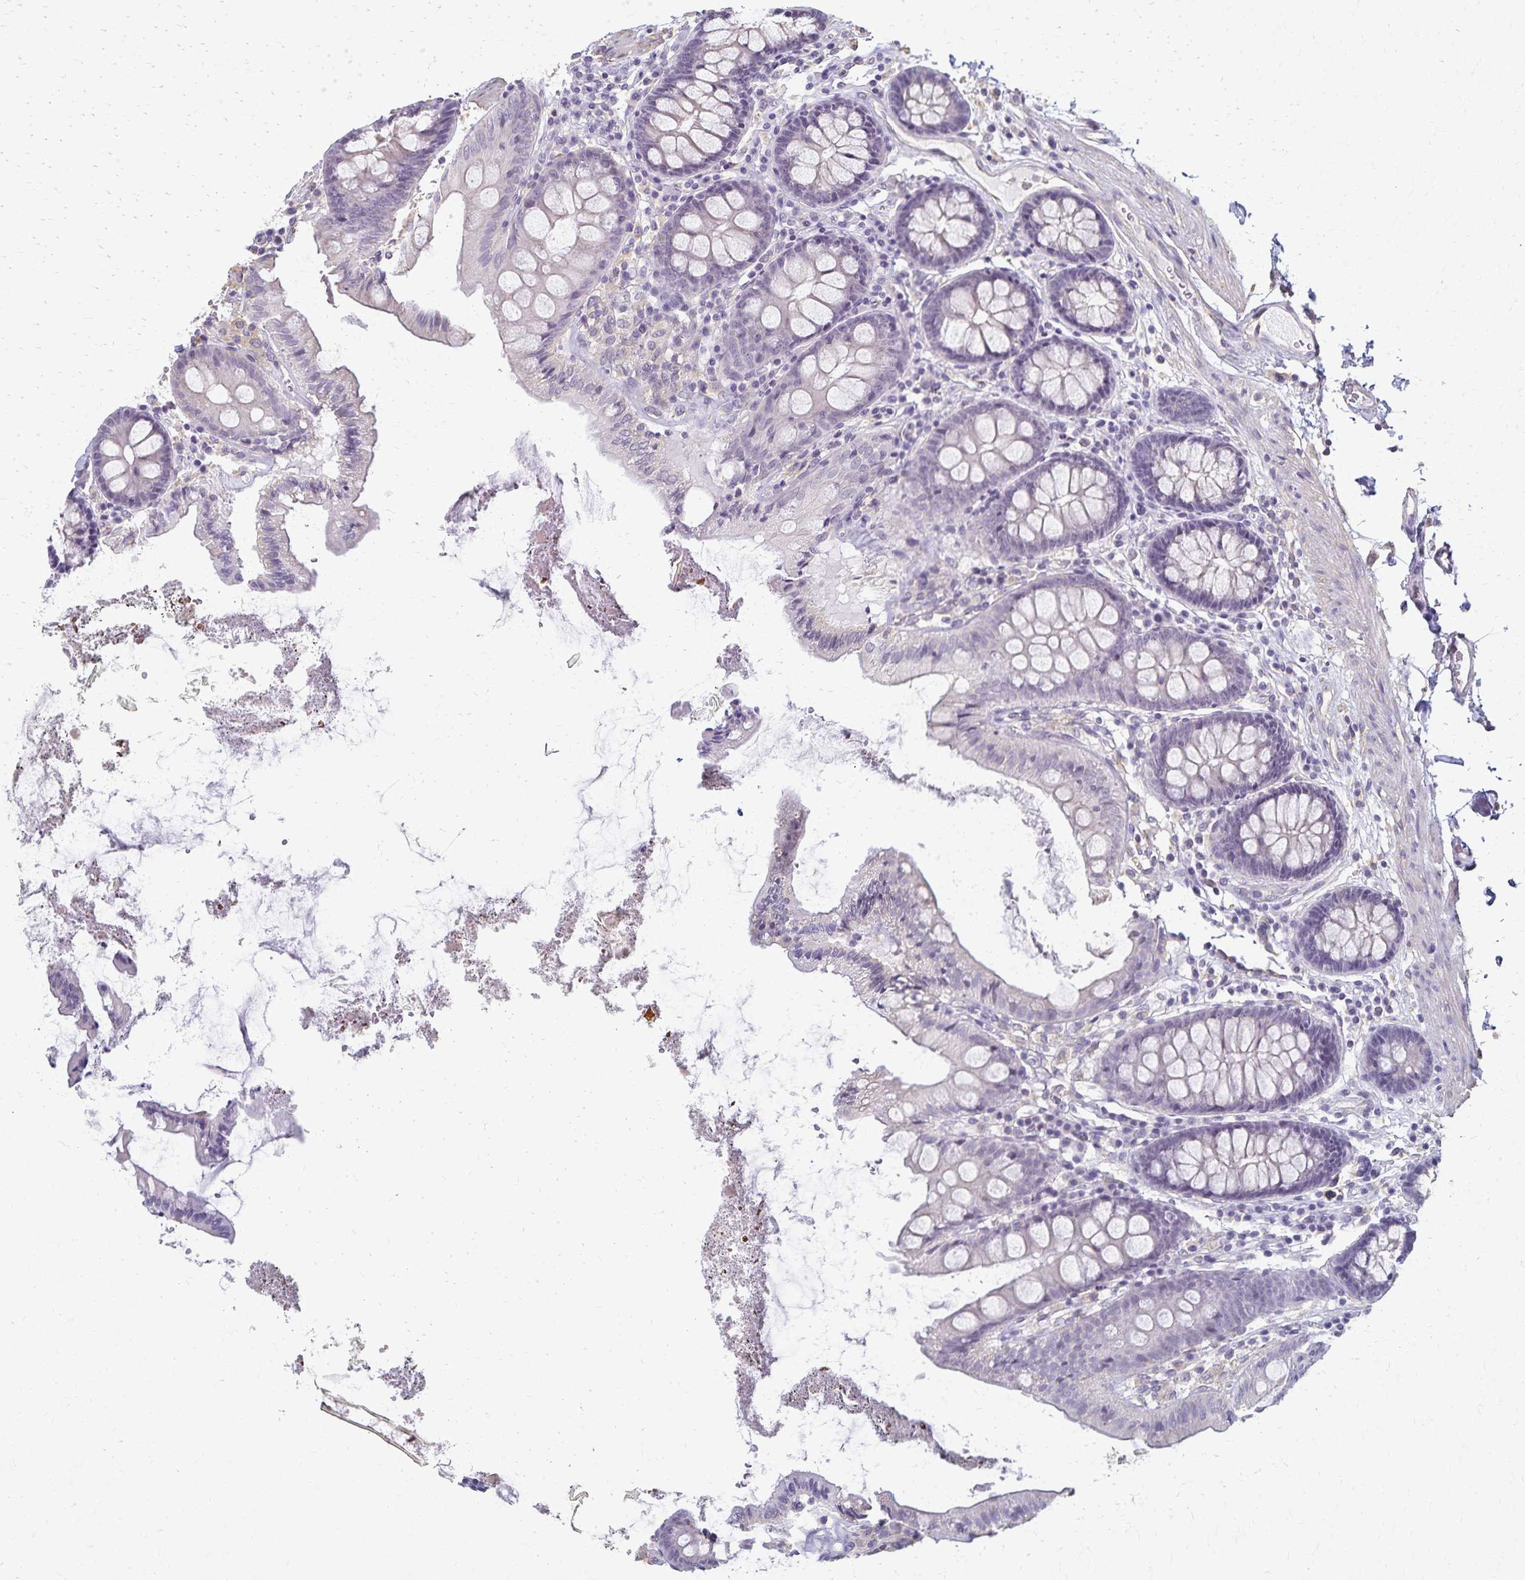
{"staining": {"intensity": "negative", "quantity": "none", "location": "none"}, "tissue": "colon", "cell_type": "Endothelial cells", "image_type": "normal", "snomed": [{"axis": "morphology", "description": "Normal tissue, NOS"}, {"axis": "topography", "description": "Colon"}], "caption": "A high-resolution histopathology image shows immunohistochemistry (IHC) staining of normal colon, which reveals no significant staining in endothelial cells. Nuclei are stained in blue.", "gene": "KISS1", "patient": {"sex": "male", "age": 84}}